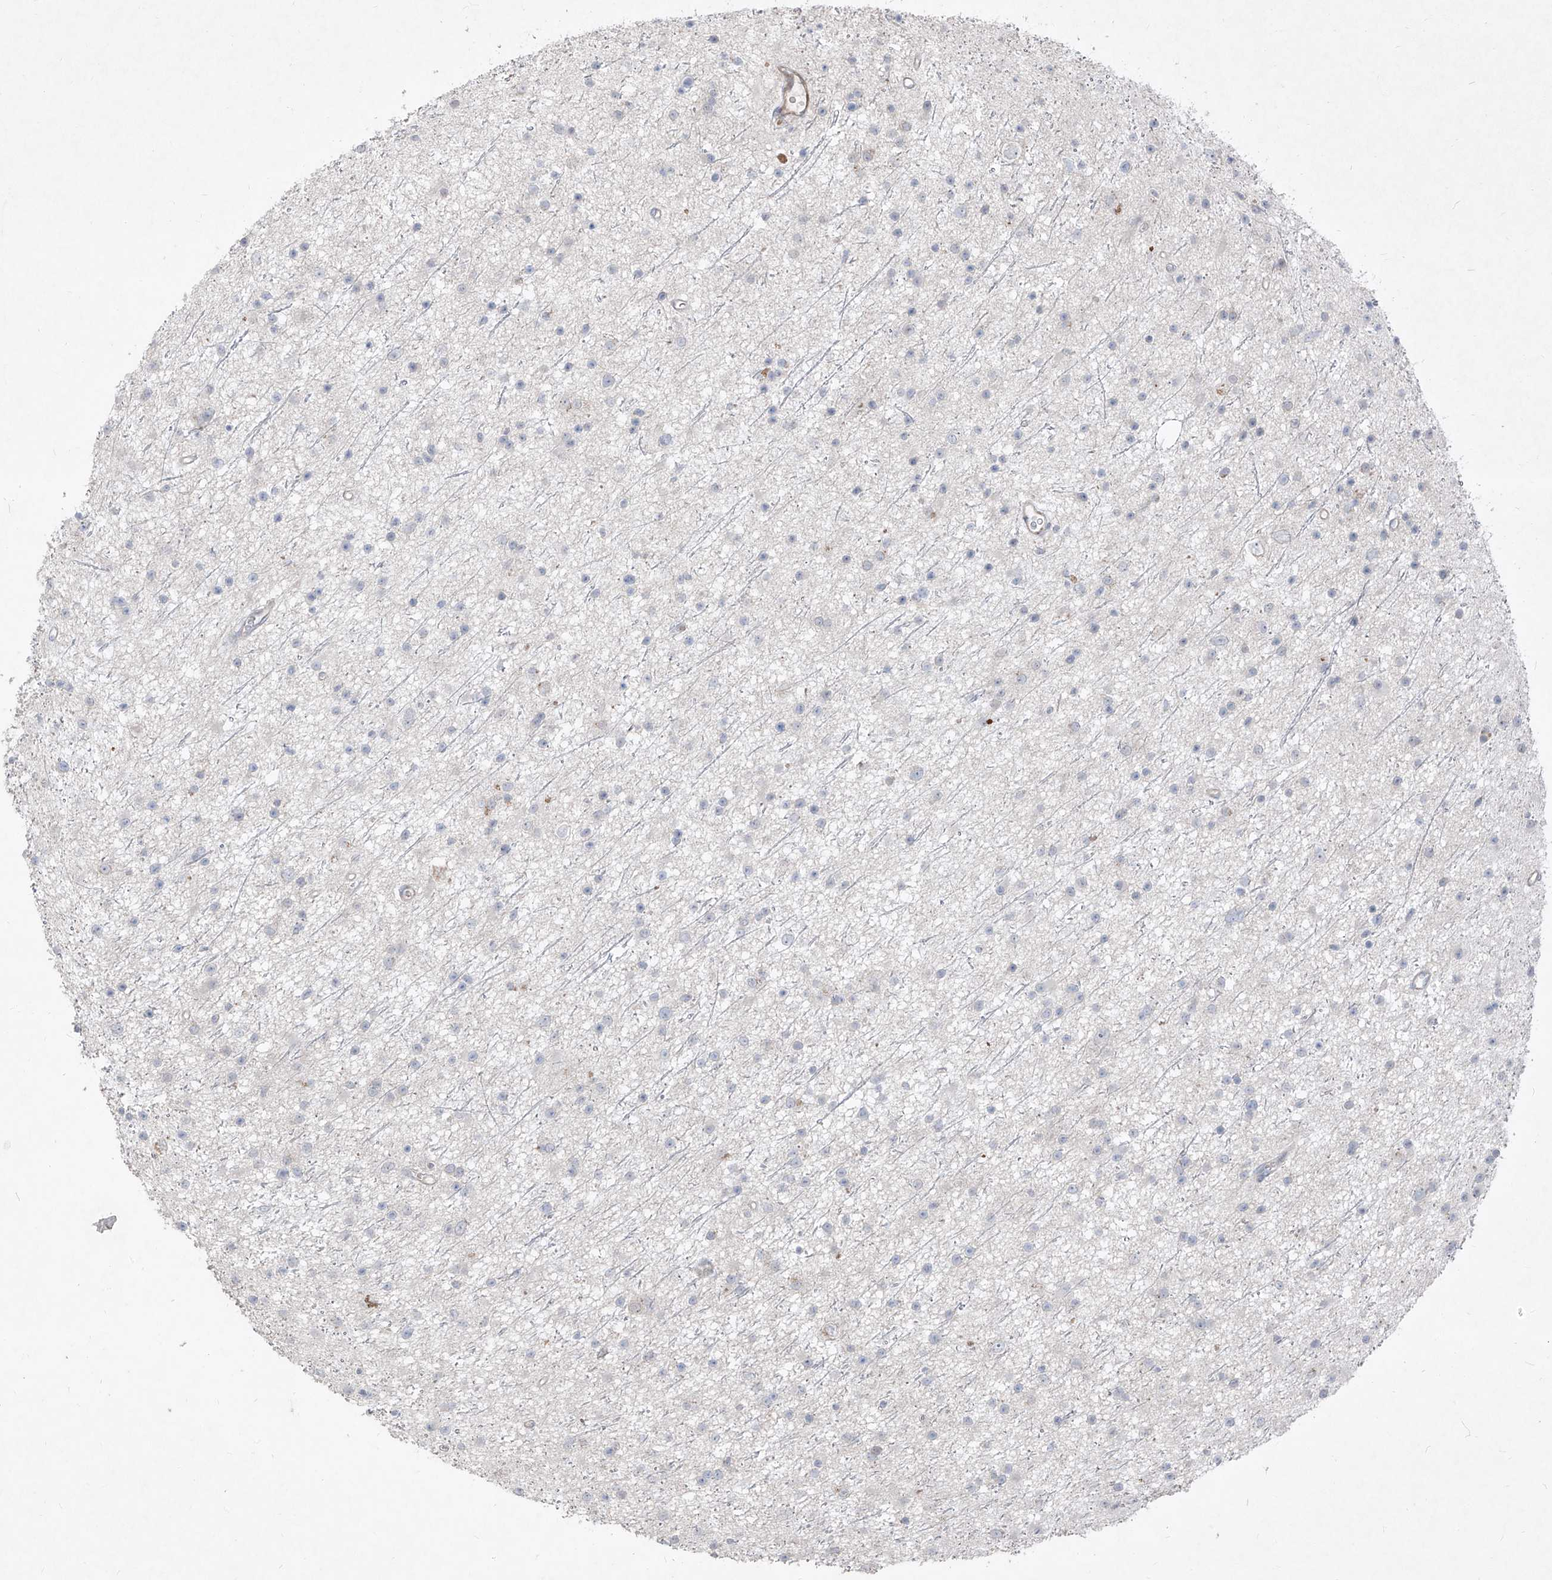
{"staining": {"intensity": "negative", "quantity": "none", "location": "none"}, "tissue": "glioma", "cell_type": "Tumor cells", "image_type": "cancer", "snomed": [{"axis": "morphology", "description": "Glioma, malignant, Low grade"}, {"axis": "topography", "description": "Cerebral cortex"}], "caption": "Immunohistochemistry histopathology image of neoplastic tissue: malignant glioma (low-grade) stained with DAB (3,3'-diaminobenzidine) displays no significant protein staining in tumor cells.", "gene": "UFD1", "patient": {"sex": "female", "age": 39}}